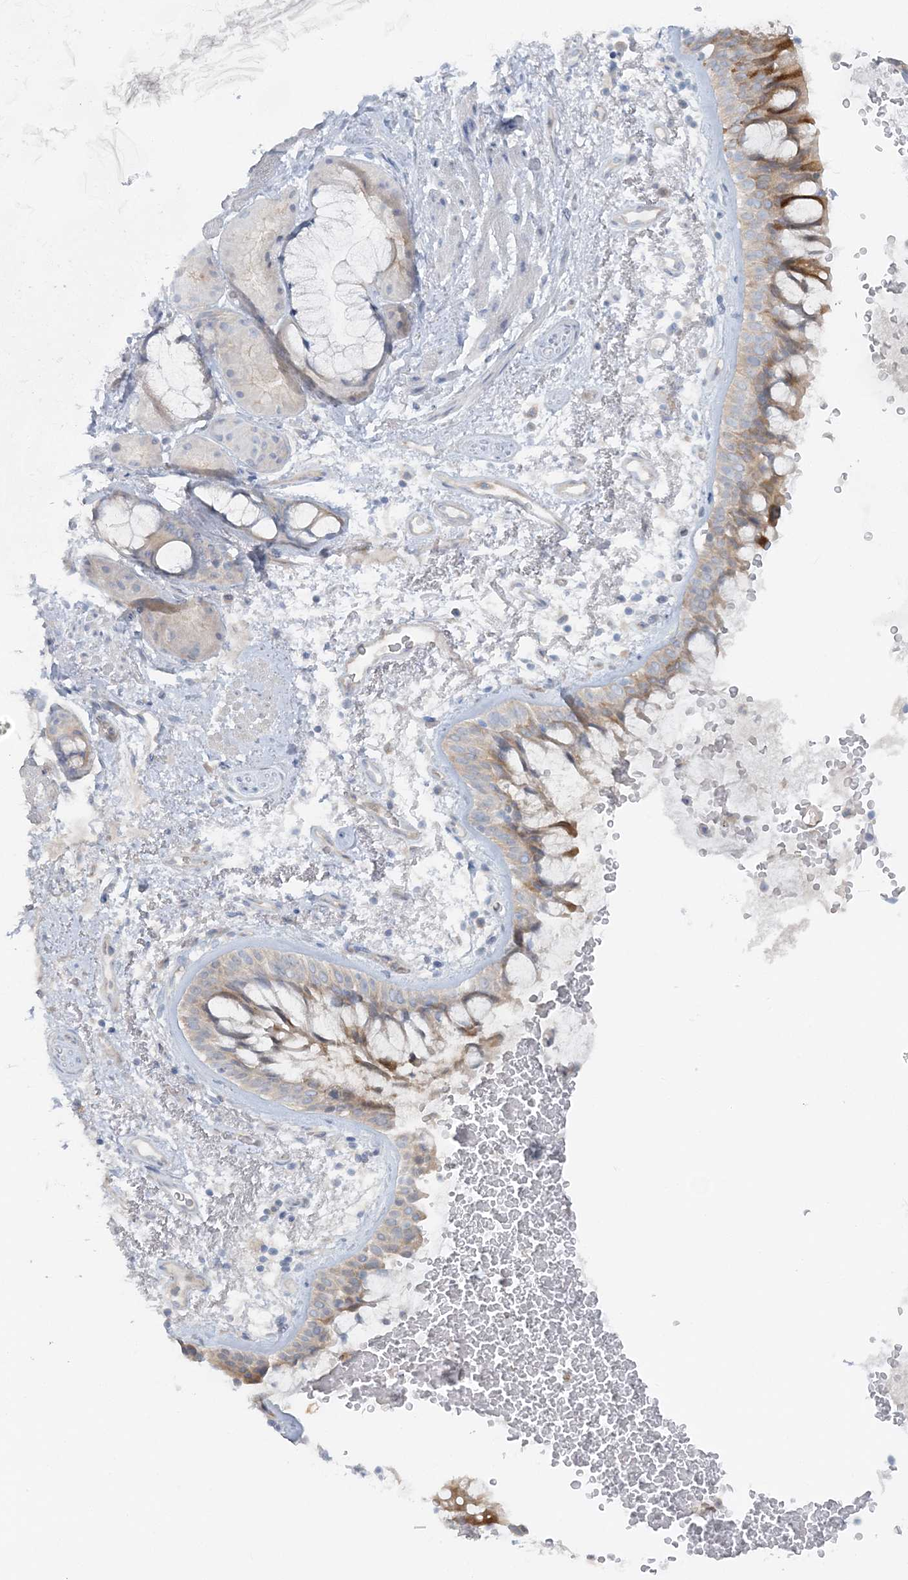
{"staining": {"intensity": "moderate", "quantity": "25%-75%", "location": "cytoplasmic/membranous"}, "tissue": "bronchus", "cell_type": "Respiratory epithelial cells", "image_type": "normal", "snomed": [{"axis": "morphology", "description": "Normal tissue, NOS"}, {"axis": "morphology", "description": "Squamous cell carcinoma, NOS"}, {"axis": "topography", "description": "Lymph node"}, {"axis": "topography", "description": "Bronchus"}, {"axis": "topography", "description": "Lung"}], "caption": "Bronchus stained with DAB (3,3'-diaminobenzidine) immunohistochemistry displays medium levels of moderate cytoplasmic/membranous expression in about 25%-75% of respiratory epithelial cells.", "gene": "ATP11A", "patient": {"sex": "male", "age": 66}}